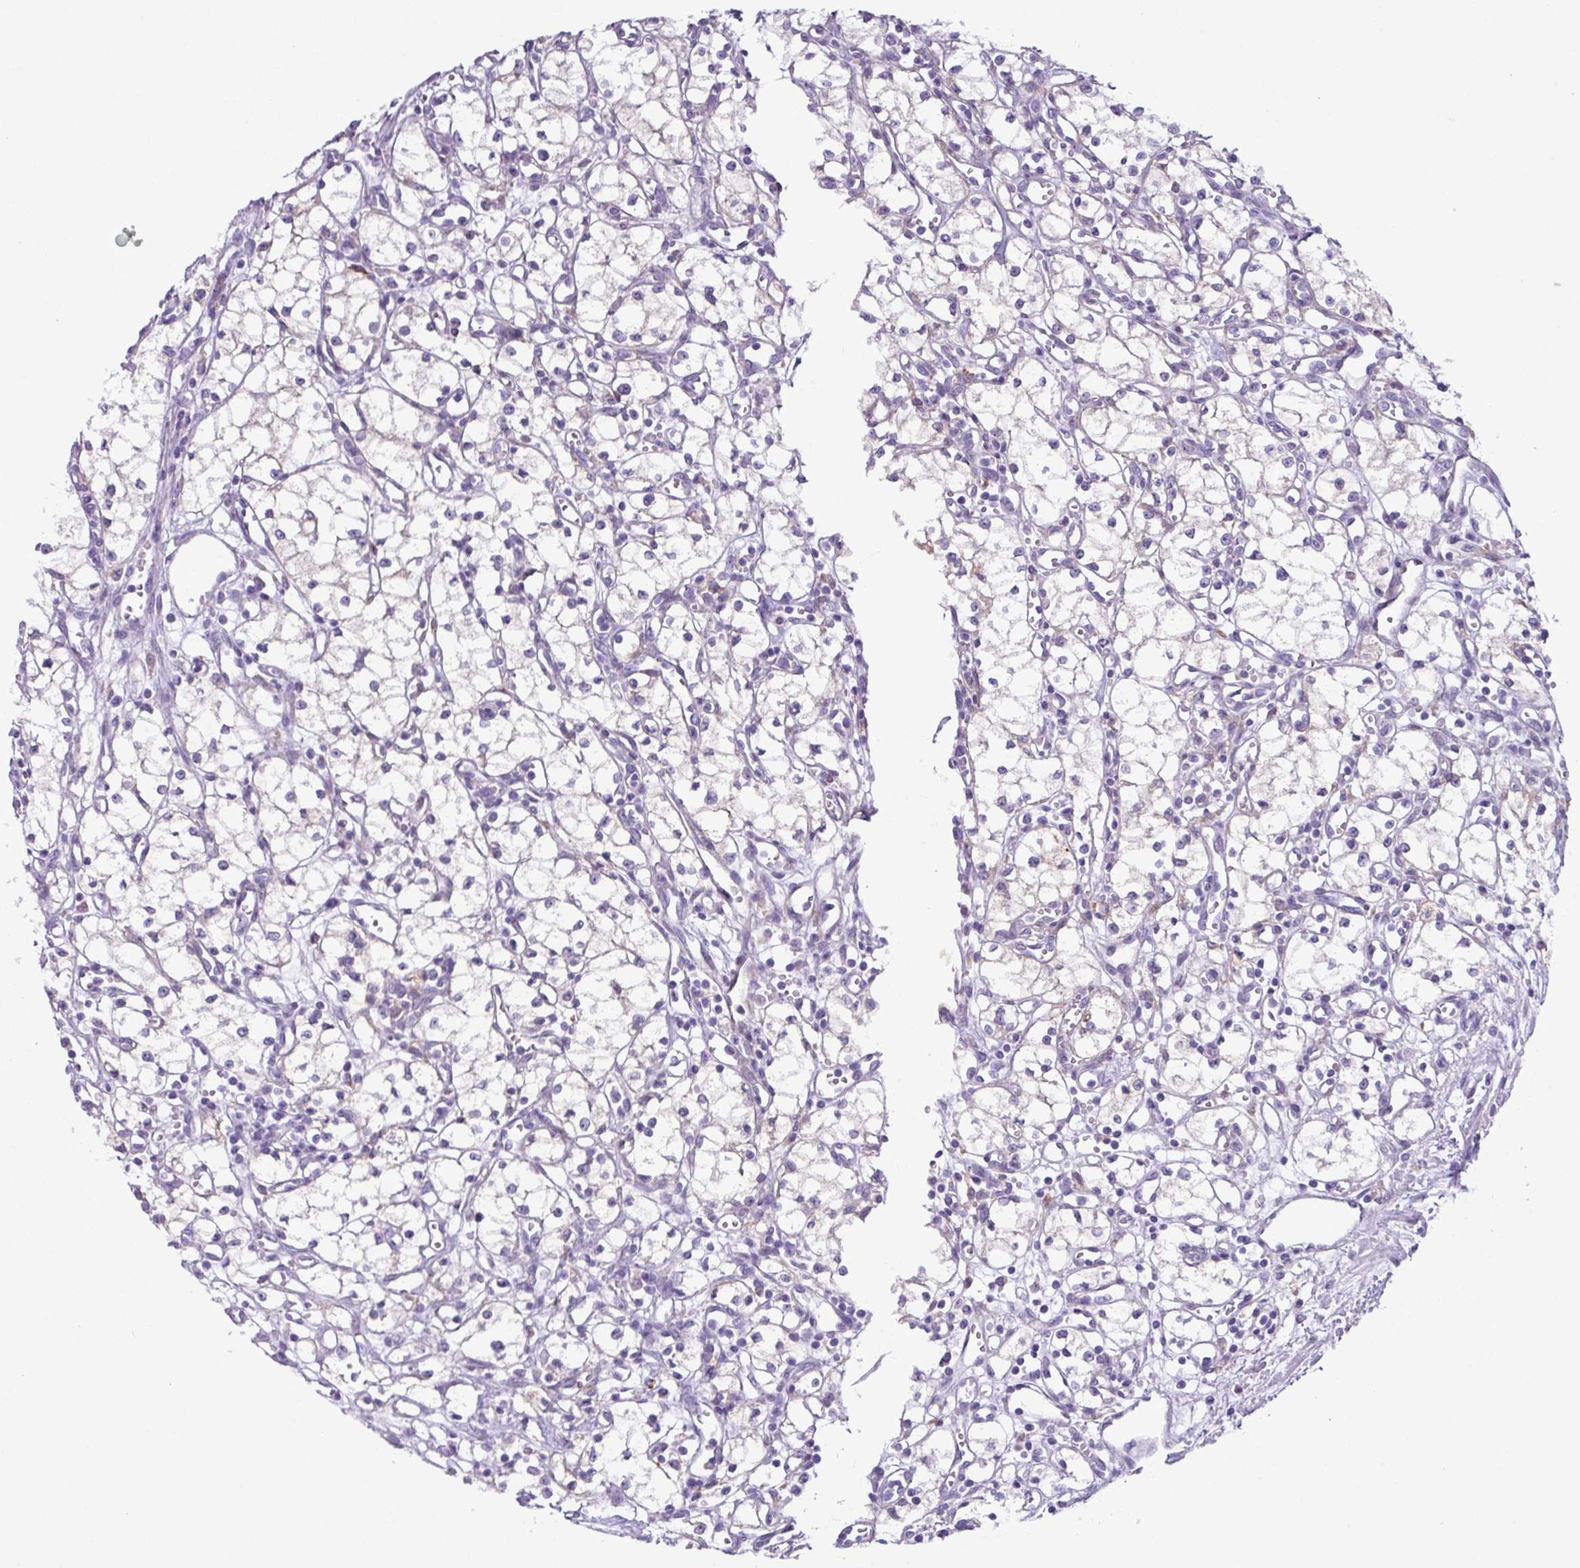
{"staining": {"intensity": "negative", "quantity": "none", "location": "none"}, "tissue": "renal cancer", "cell_type": "Tumor cells", "image_type": "cancer", "snomed": [{"axis": "morphology", "description": "Adenocarcinoma, NOS"}, {"axis": "topography", "description": "Kidney"}], "caption": "A micrograph of adenocarcinoma (renal) stained for a protein demonstrates no brown staining in tumor cells.", "gene": "RGS21", "patient": {"sex": "male", "age": 59}}